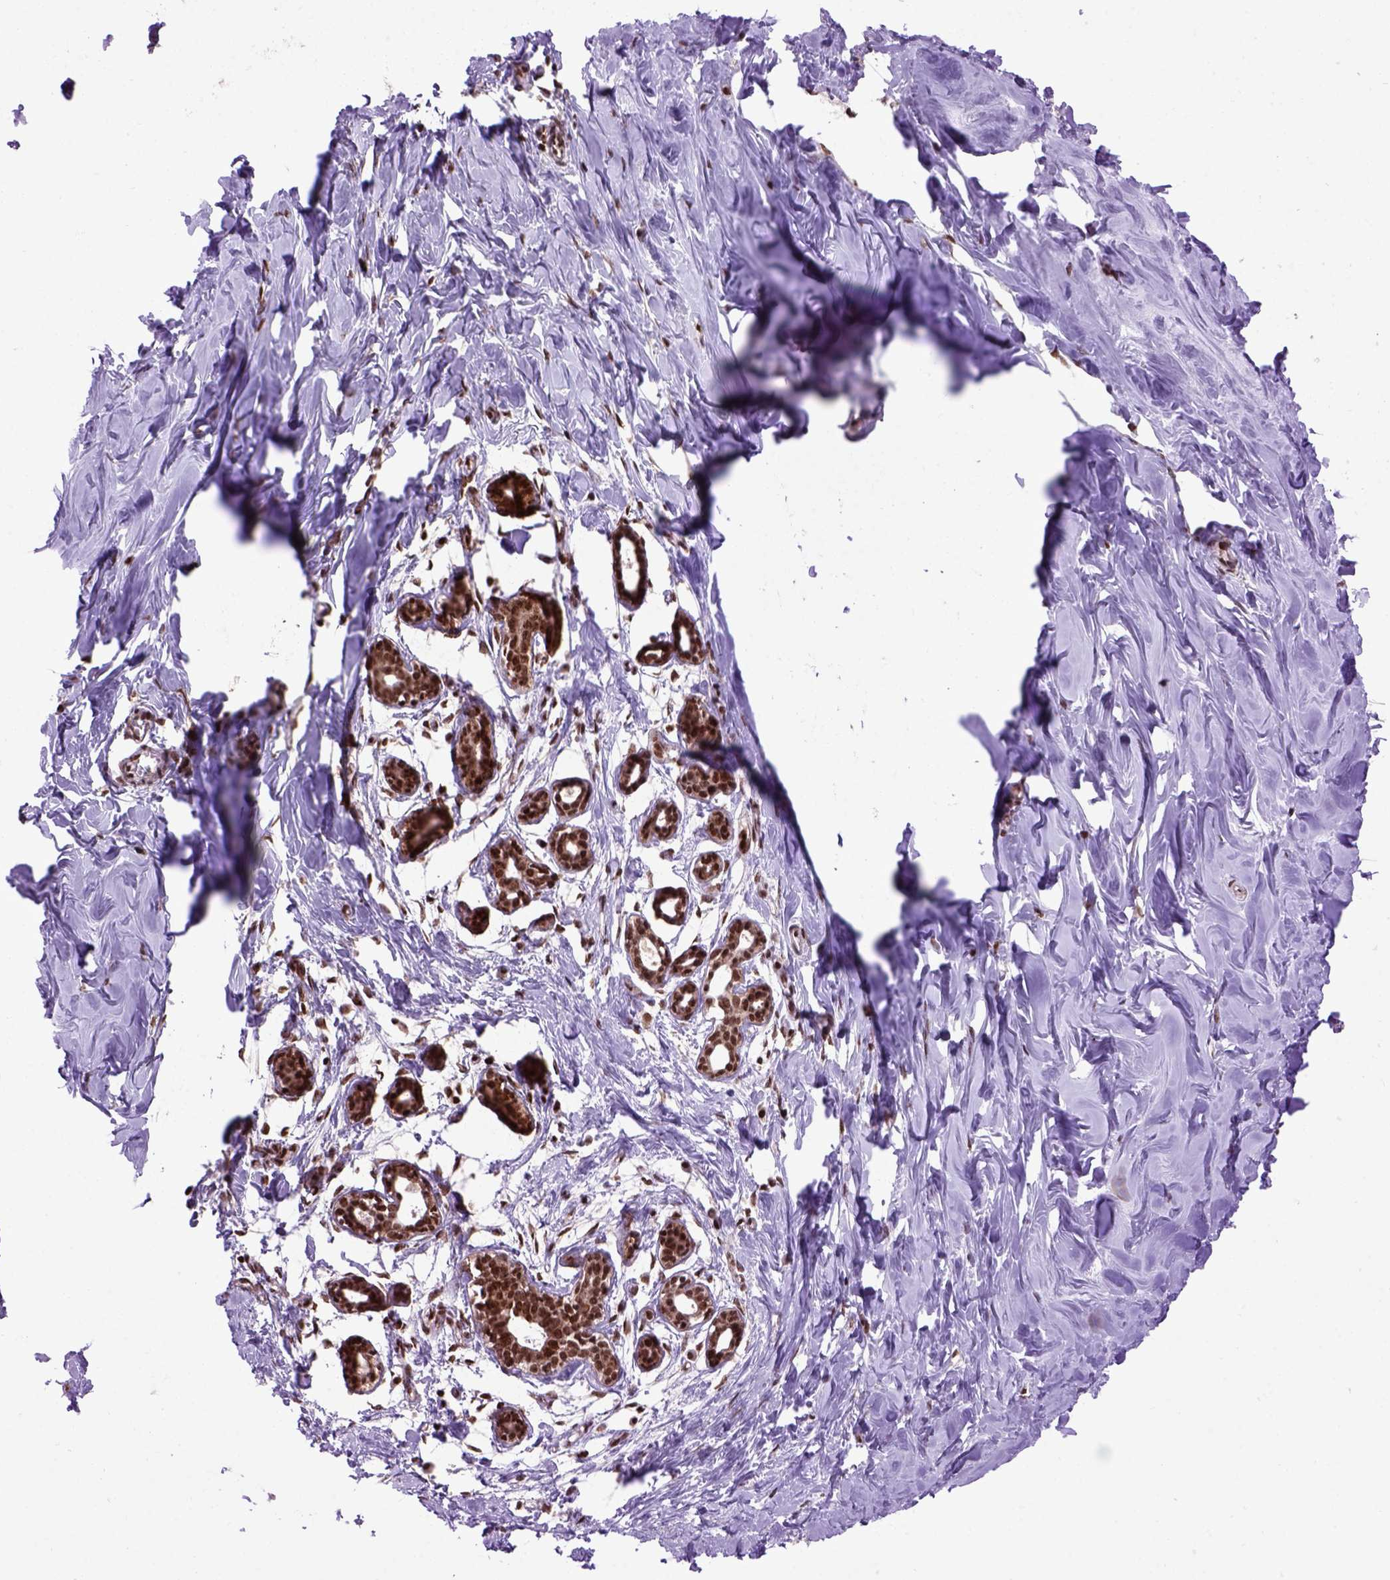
{"staining": {"intensity": "moderate", "quantity": "25%-75%", "location": "nuclear"}, "tissue": "breast", "cell_type": "Adipocytes", "image_type": "normal", "snomed": [{"axis": "morphology", "description": "Normal tissue, NOS"}, {"axis": "topography", "description": "Breast"}], "caption": "IHC image of benign human breast stained for a protein (brown), which displays medium levels of moderate nuclear expression in about 25%-75% of adipocytes.", "gene": "CELF1", "patient": {"sex": "female", "age": 27}}